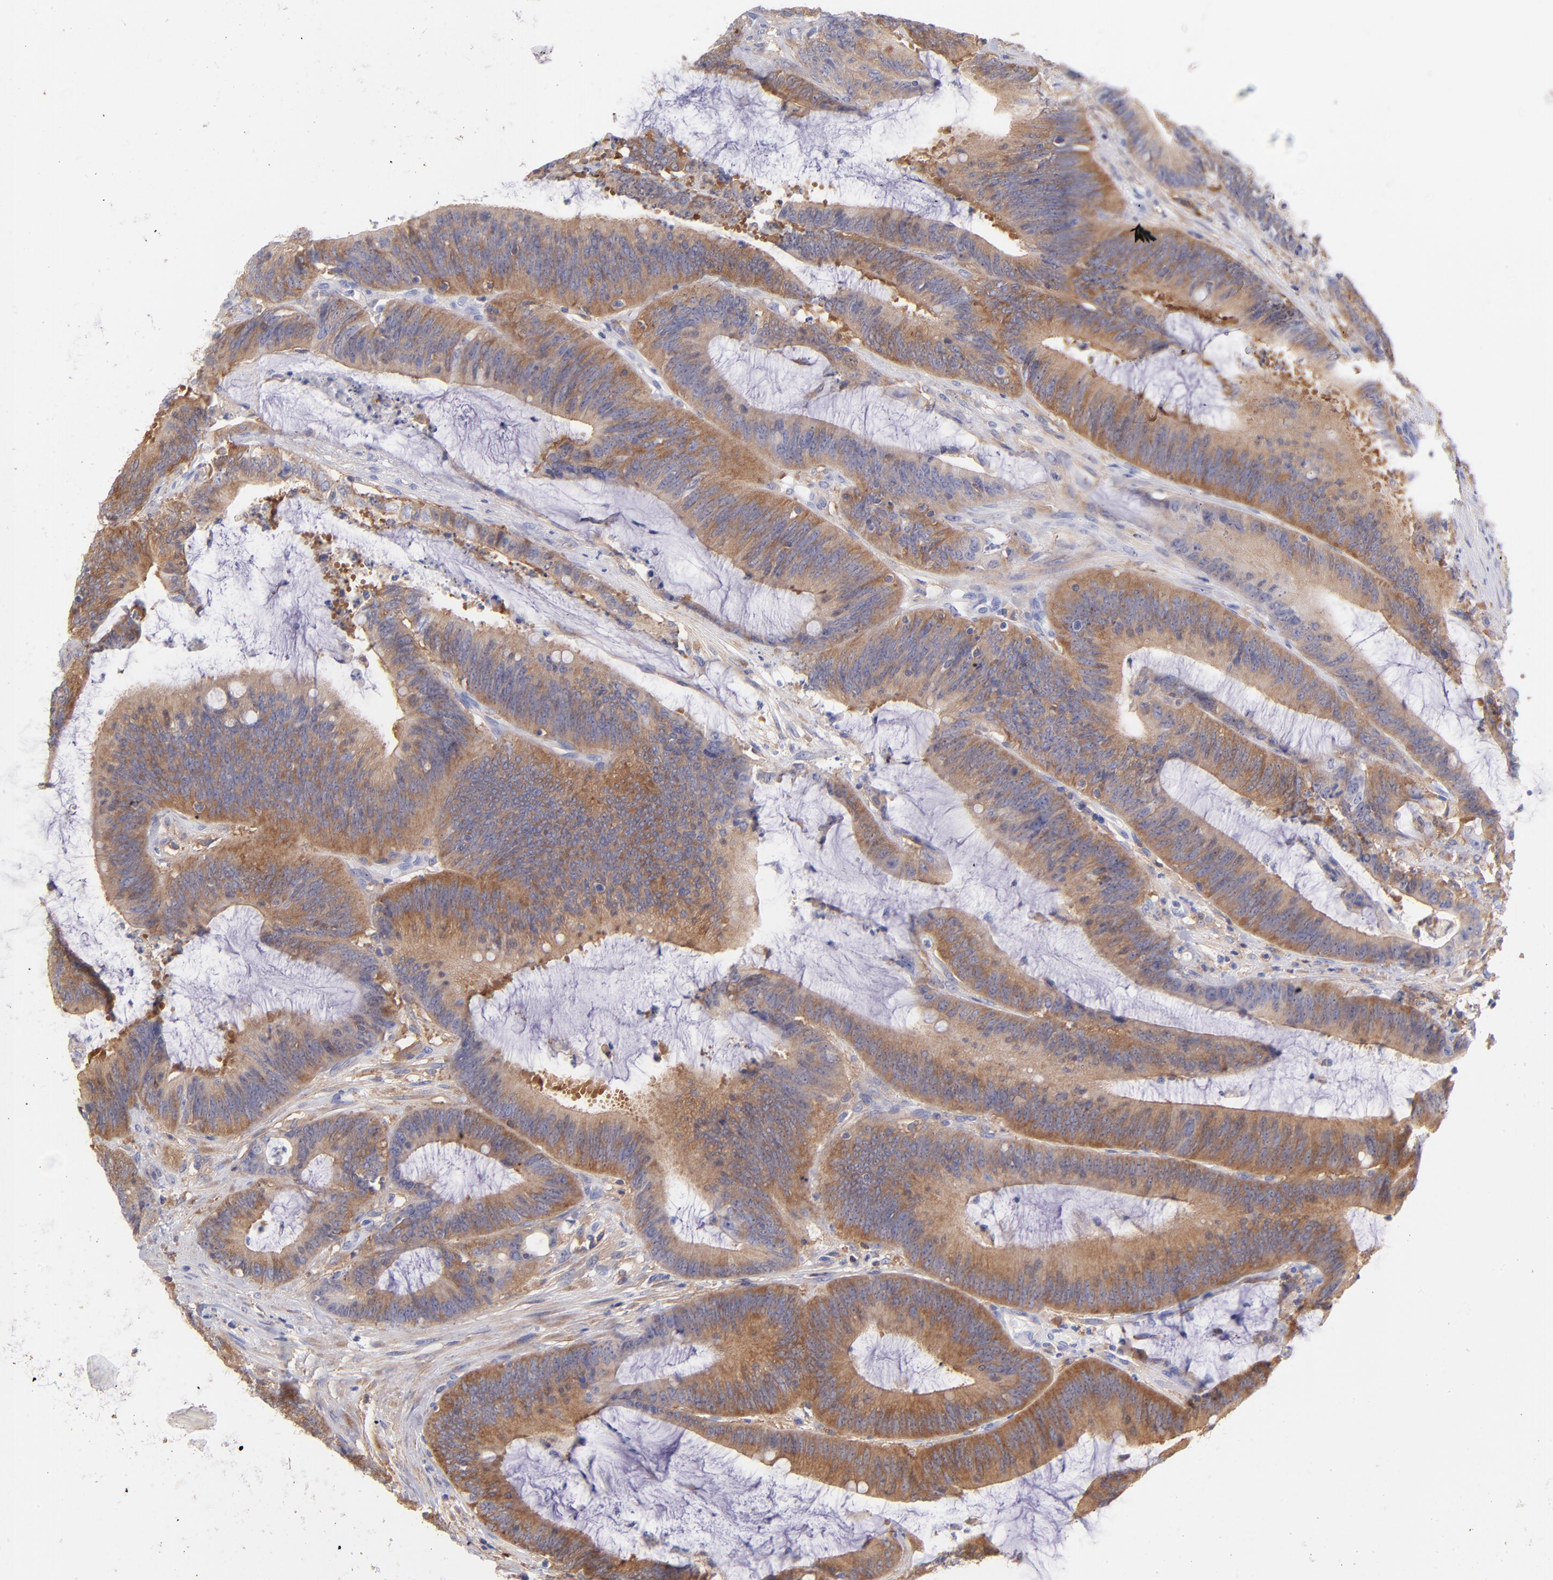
{"staining": {"intensity": "moderate", "quantity": ">75%", "location": "cytoplasmic/membranous"}, "tissue": "colorectal cancer", "cell_type": "Tumor cells", "image_type": "cancer", "snomed": [{"axis": "morphology", "description": "Adenocarcinoma, NOS"}, {"axis": "topography", "description": "Rectum"}], "caption": "Immunohistochemistry staining of colorectal adenocarcinoma, which demonstrates medium levels of moderate cytoplasmic/membranous positivity in approximately >75% of tumor cells indicating moderate cytoplasmic/membranous protein expression. The staining was performed using DAB (3,3'-diaminobenzidine) (brown) for protein detection and nuclei were counterstained in hematoxylin (blue).", "gene": "PRKCA", "patient": {"sex": "female", "age": 66}}